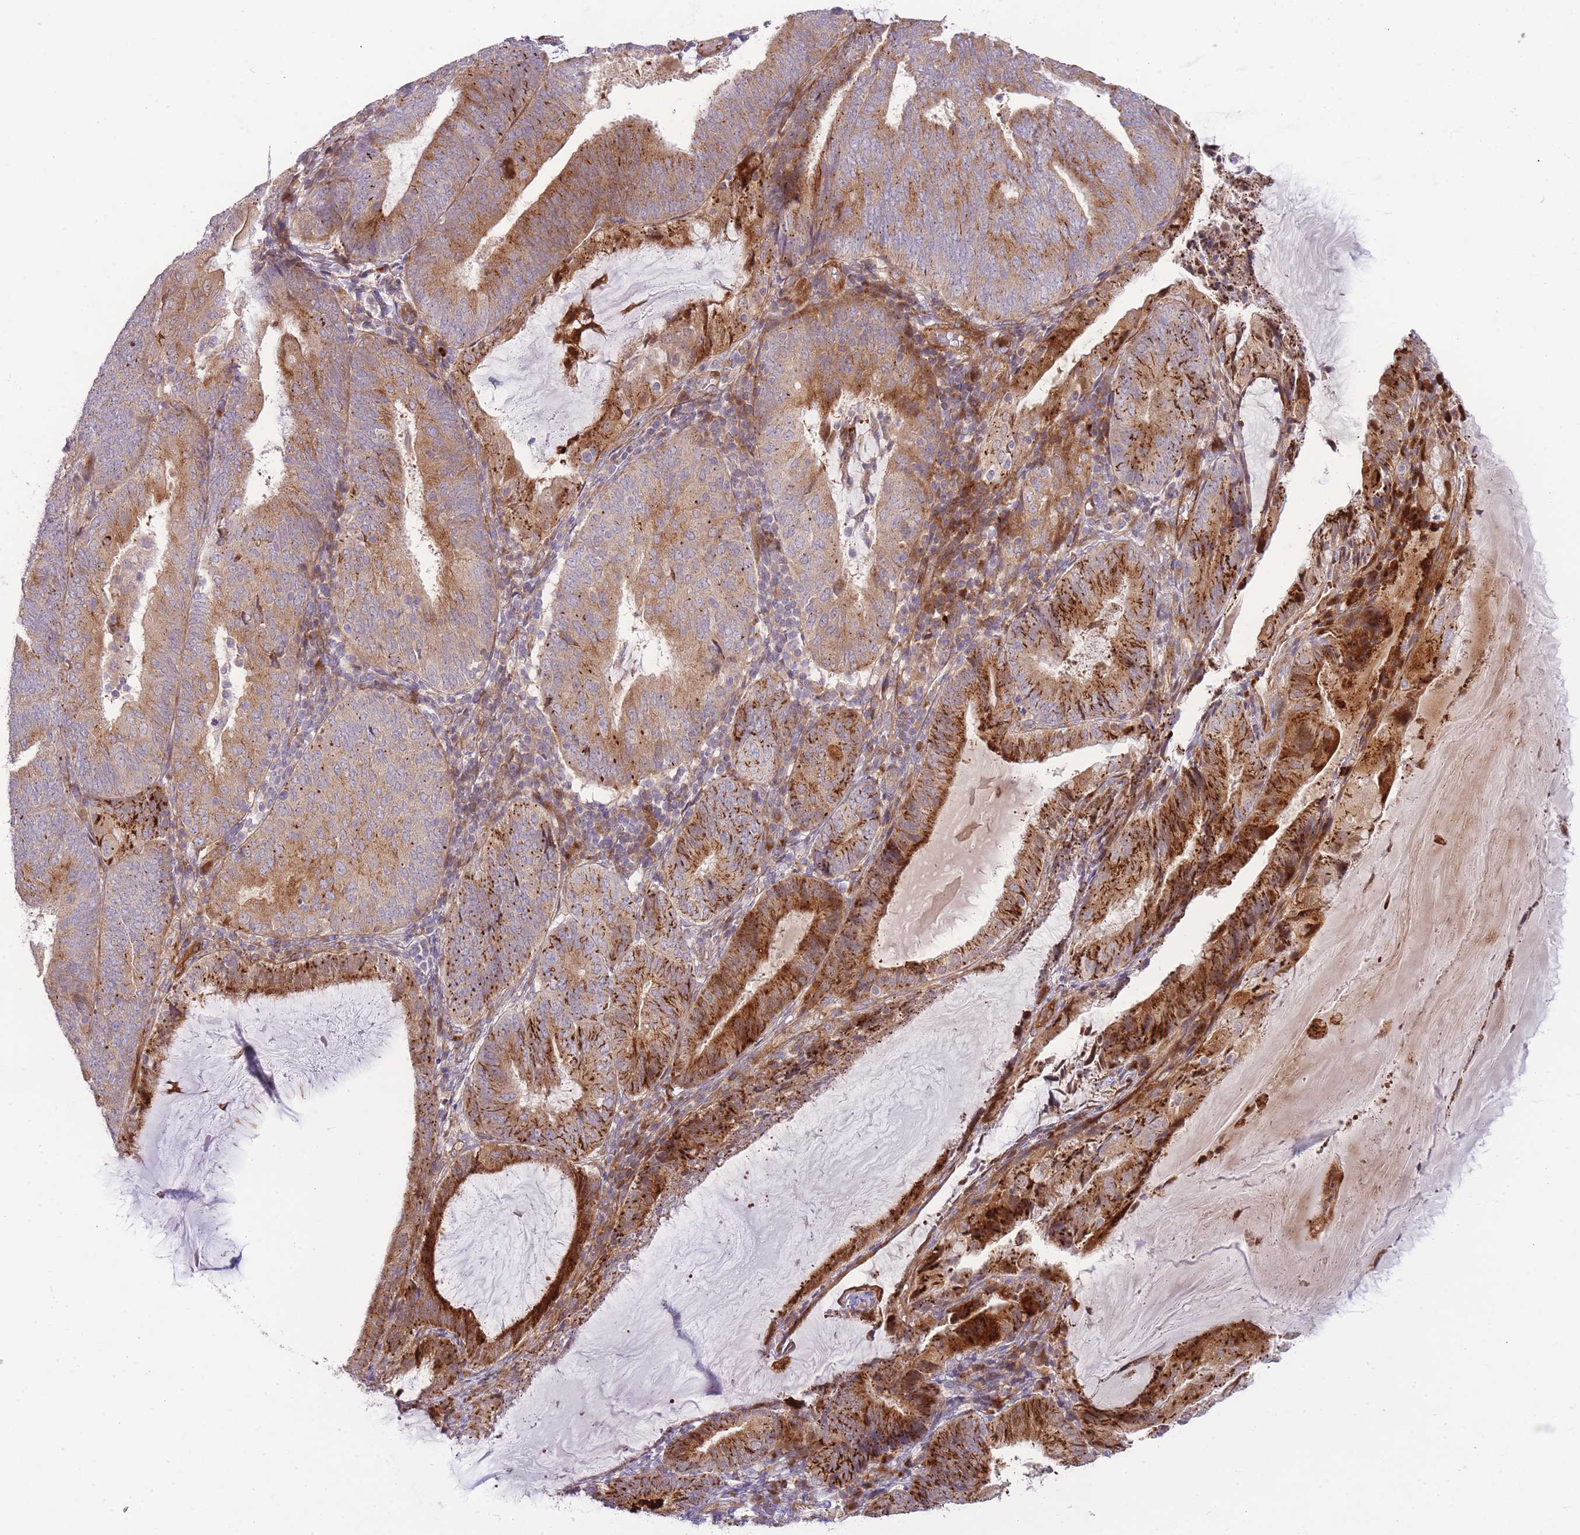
{"staining": {"intensity": "strong", "quantity": ">75%", "location": "cytoplasmic/membranous"}, "tissue": "endometrial cancer", "cell_type": "Tumor cells", "image_type": "cancer", "snomed": [{"axis": "morphology", "description": "Adenocarcinoma, NOS"}, {"axis": "topography", "description": "Endometrium"}], "caption": "Strong cytoplasmic/membranous protein positivity is seen in approximately >75% of tumor cells in adenocarcinoma (endometrial).", "gene": "ATP5MC2", "patient": {"sex": "female", "age": 81}}